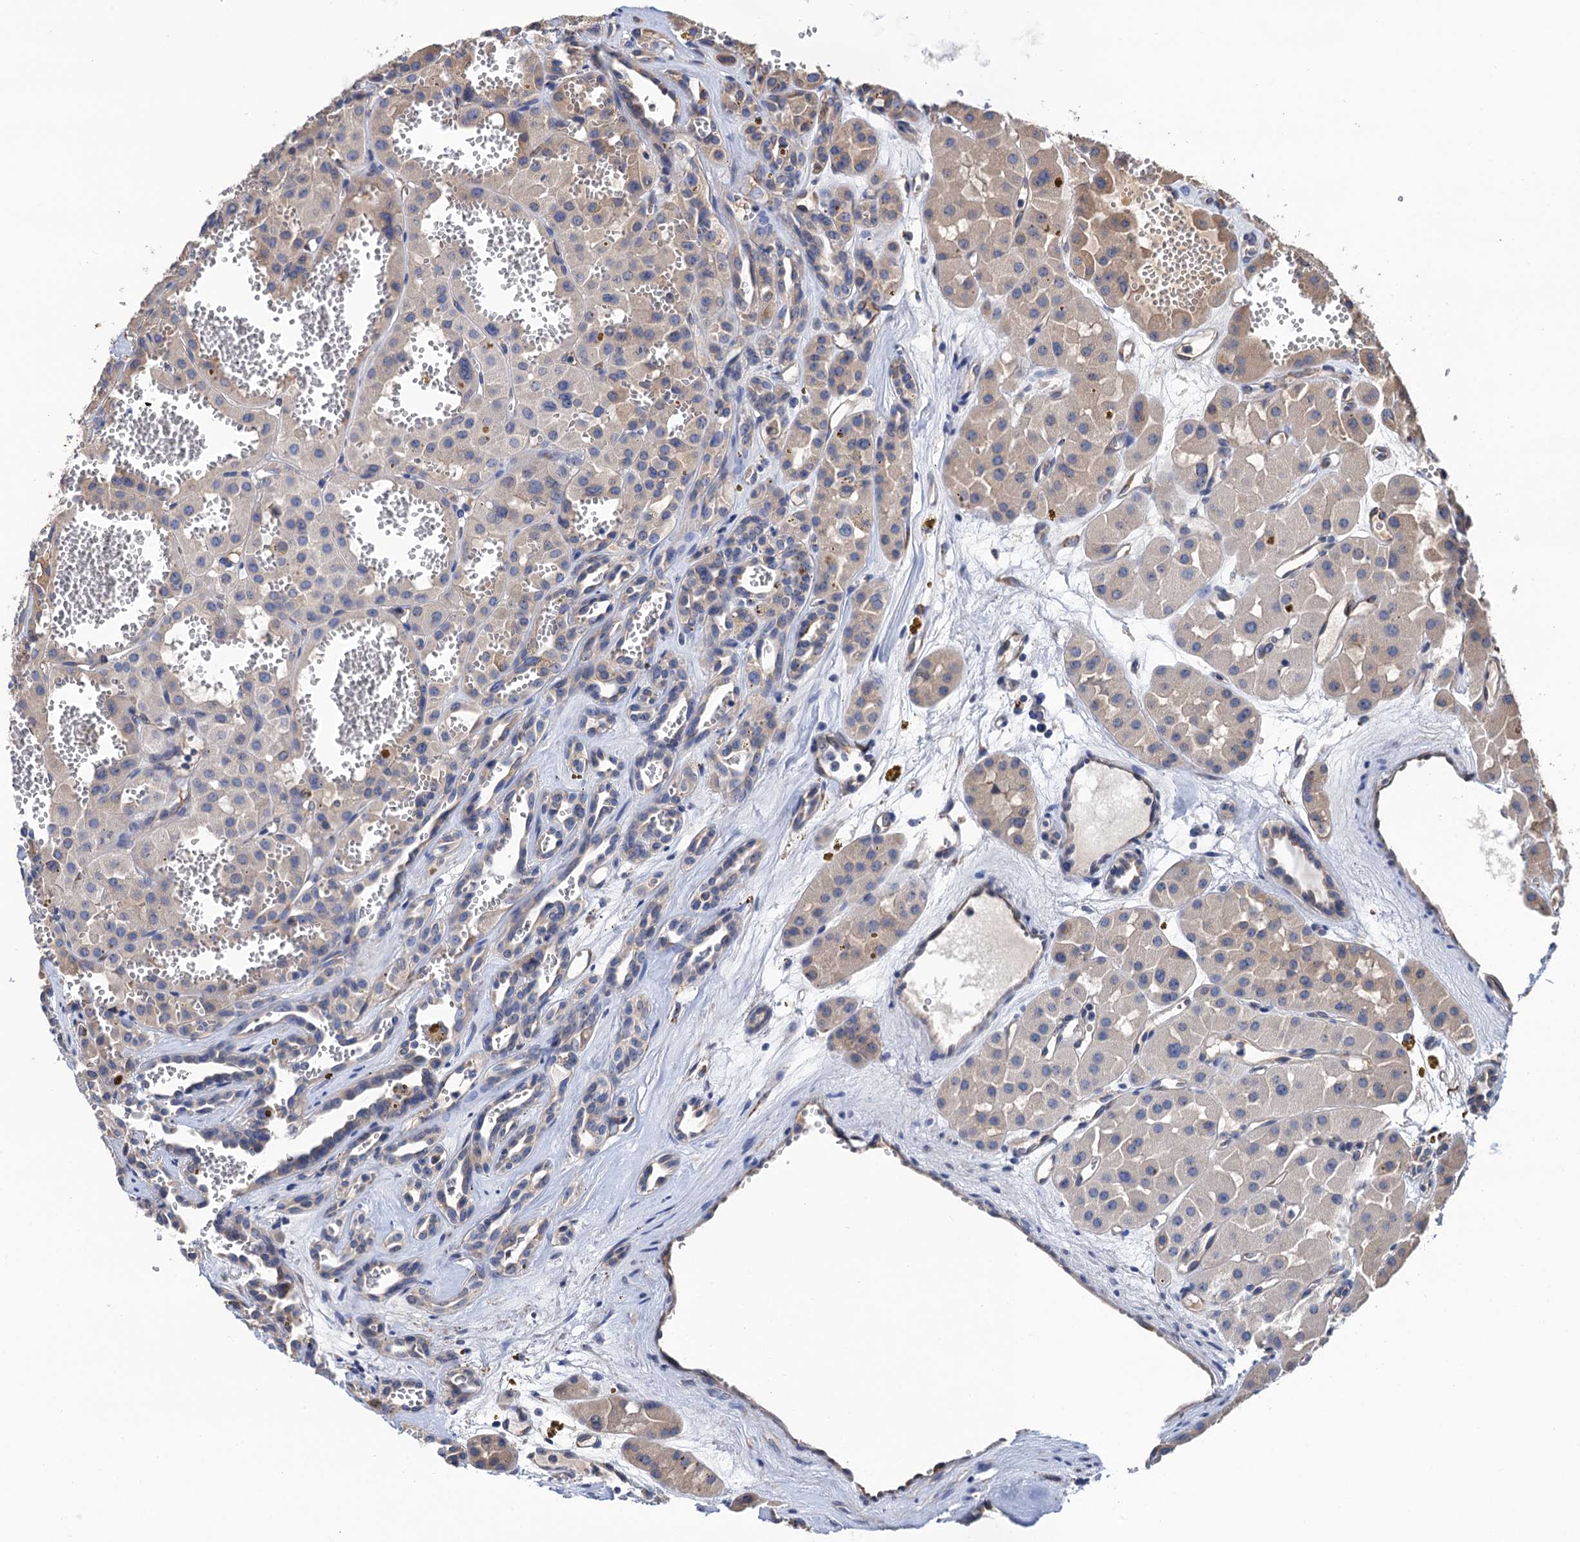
{"staining": {"intensity": "weak", "quantity": "<25%", "location": "cytoplasmic/membranous"}, "tissue": "renal cancer", "cell_type": "Tumor cells", "image_type": "cancer", "snomed": [{"axis": "morphology", "description": "Carcinoma, NOS"}, {"axis": "topography", "description": "Kidney"}], "caption": "Renal carcinoma was stained to show a protein in brown. There is no significant staining in tumor cells.", "gene": "CNNM1", "patient": {"sex": "female", "age": 75}}